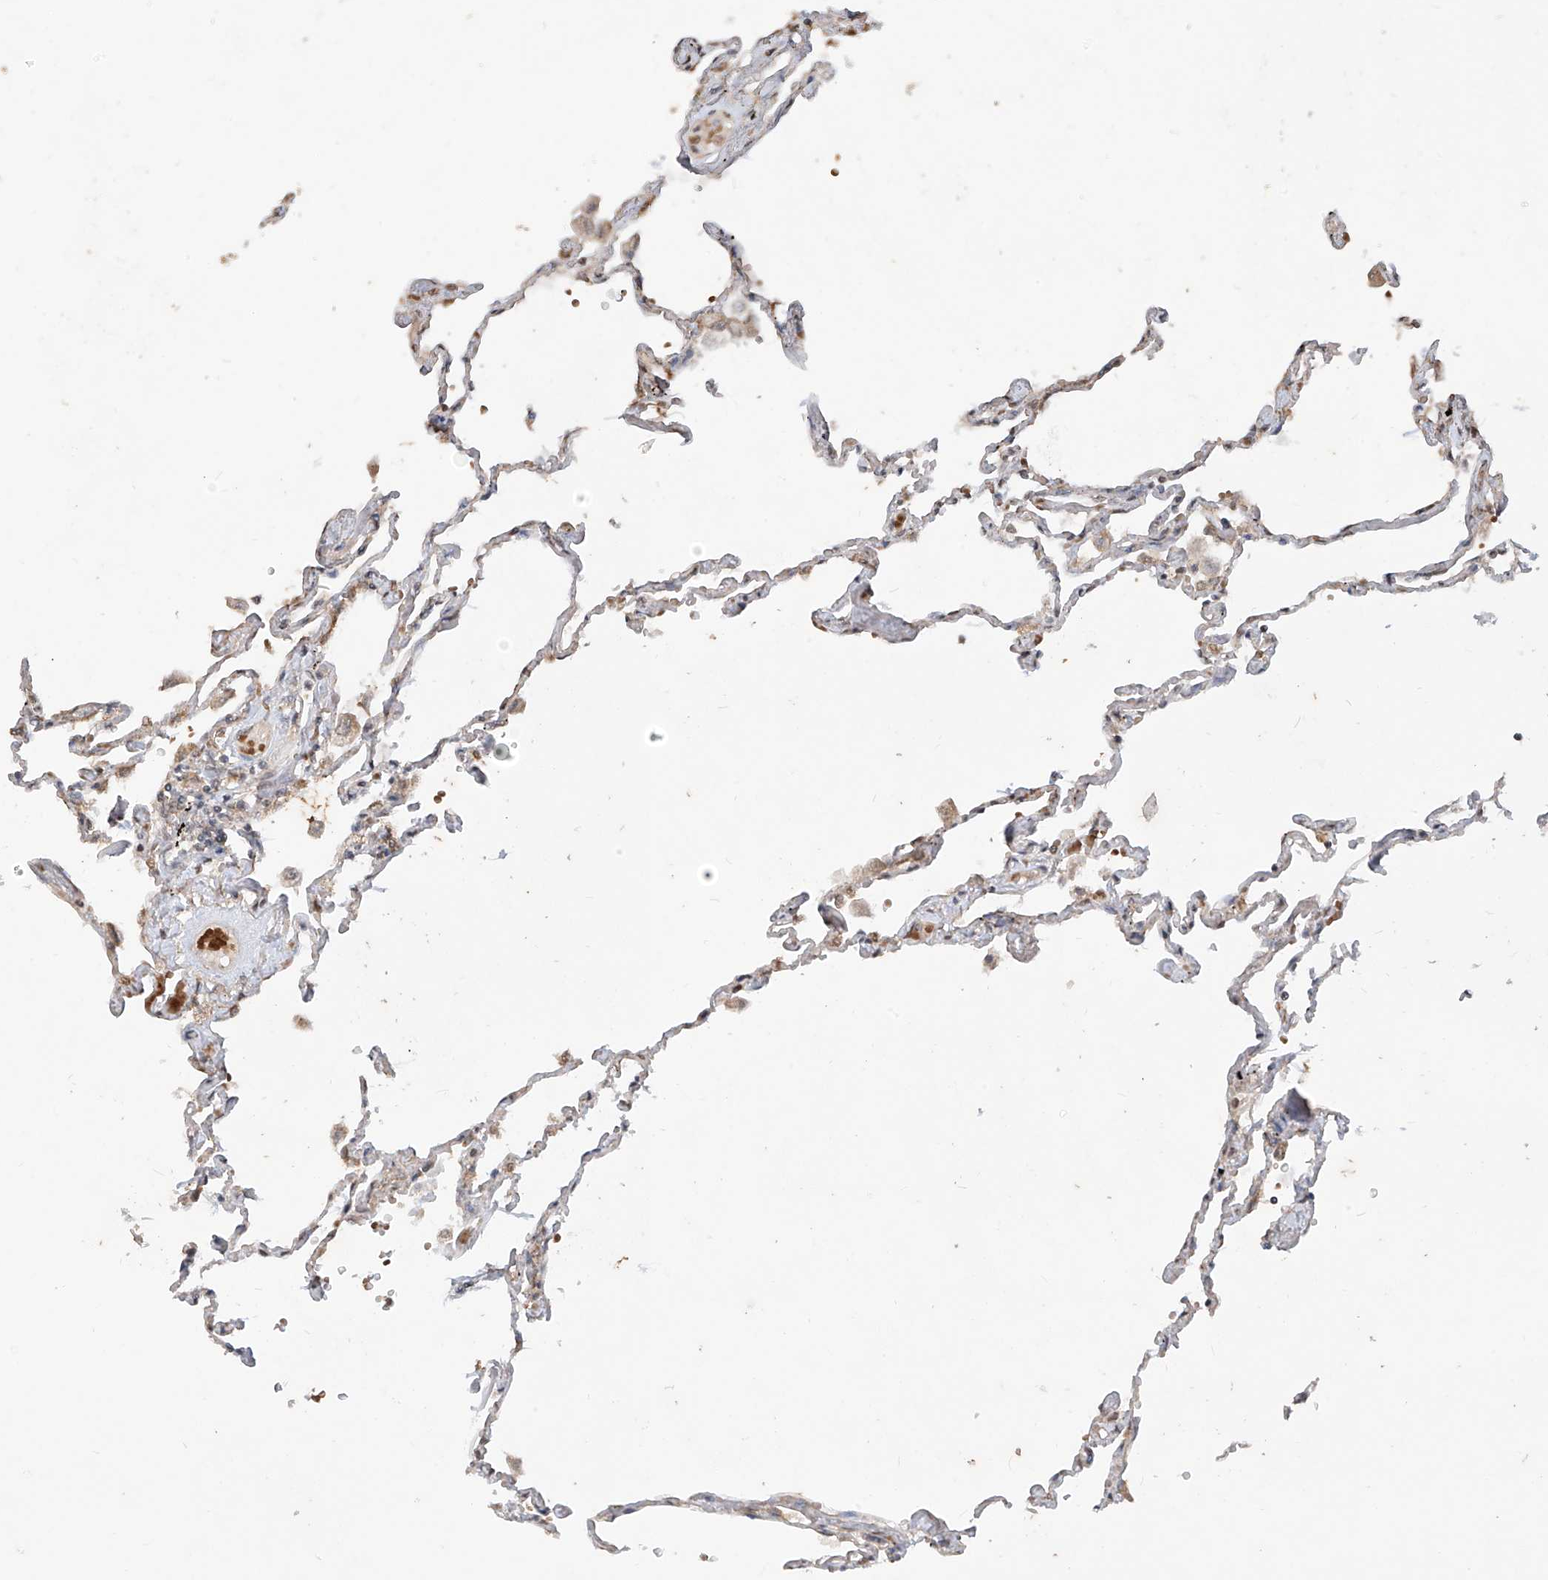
{"staining": {"intensity": "moderate", "quantity": "25%-75%", "location": "cytoplasmic/membranous"}, "tissue": "lung", "cell_type": "Alveolar cells", "image_type": "normal", "snomed": [{"axis": "morphology", "description": "Normal tissue, NOS"}, {"axis": "topography", "description": "Lung"}], "caption": "Protein expression analysis of normal human lung reveals moderate cytoplasmic/membranous positivity in approximately 25%-75% of alveolar cells. (Brightfield microscopy of DAB IHC at high magnification).", "gene": "MTUS2", "patient": {"sex": "female", "age": 67}}